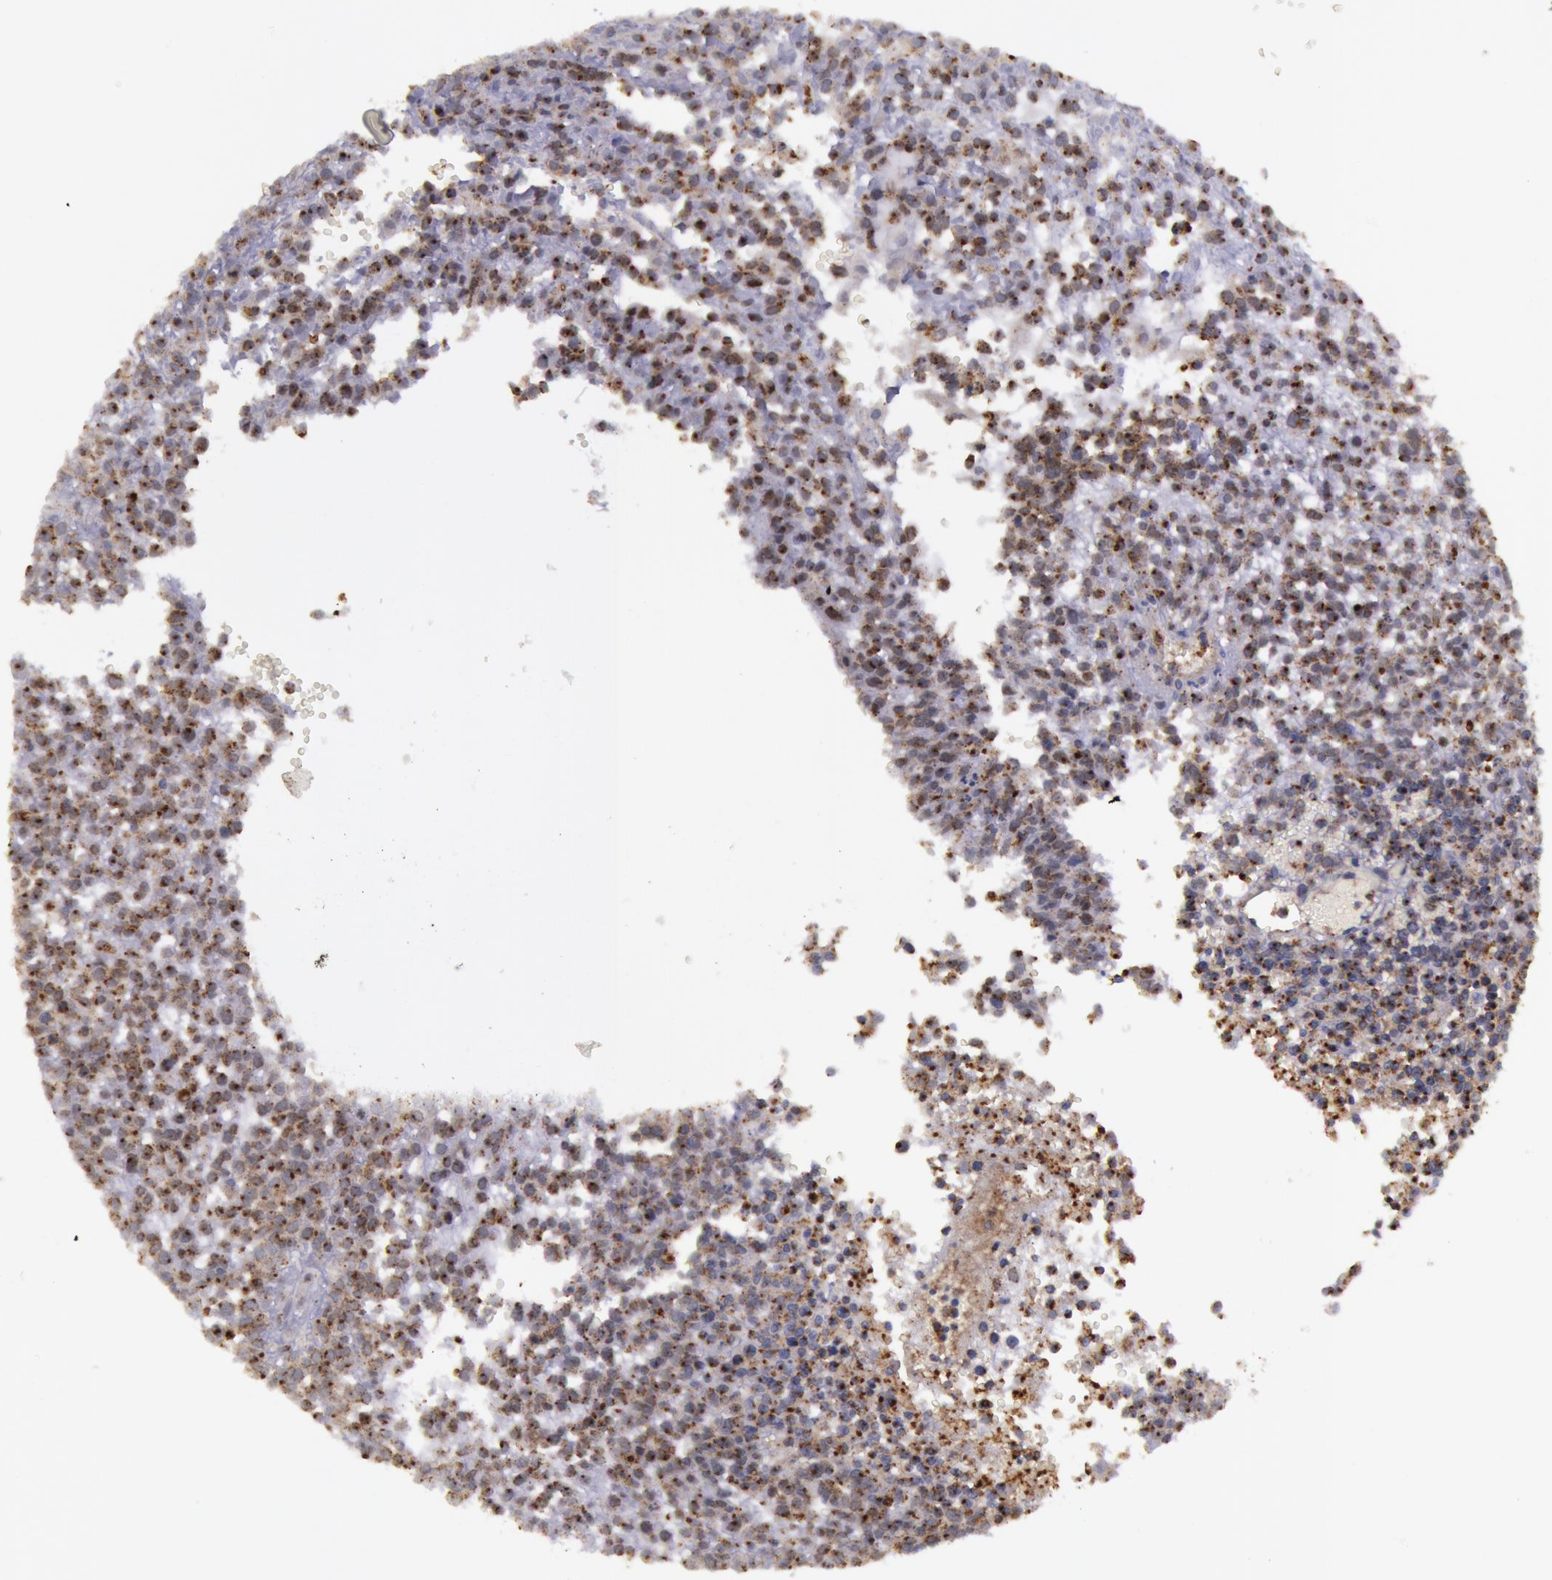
{"staining": {"intensity": "moderate", "quantity": ">75%", "location": "cytoplasmic/membranous"}, "tissue": "glioma", "cell_type": "Tumor cells", "image_type": "cancer", "snomed": [{"axis": "morphology", "description": "Glioma, malignant, High grade"}, {"axis": "topography", "description": "Brain"}], "caption": "DAB immunohistochemical staining of glioma displays moderate cytoplasmic/membranous protein staining in approximately >75% of tumor cells.", "gene": "FLOT2", "patient": {"sex": "male", "age": 66}}